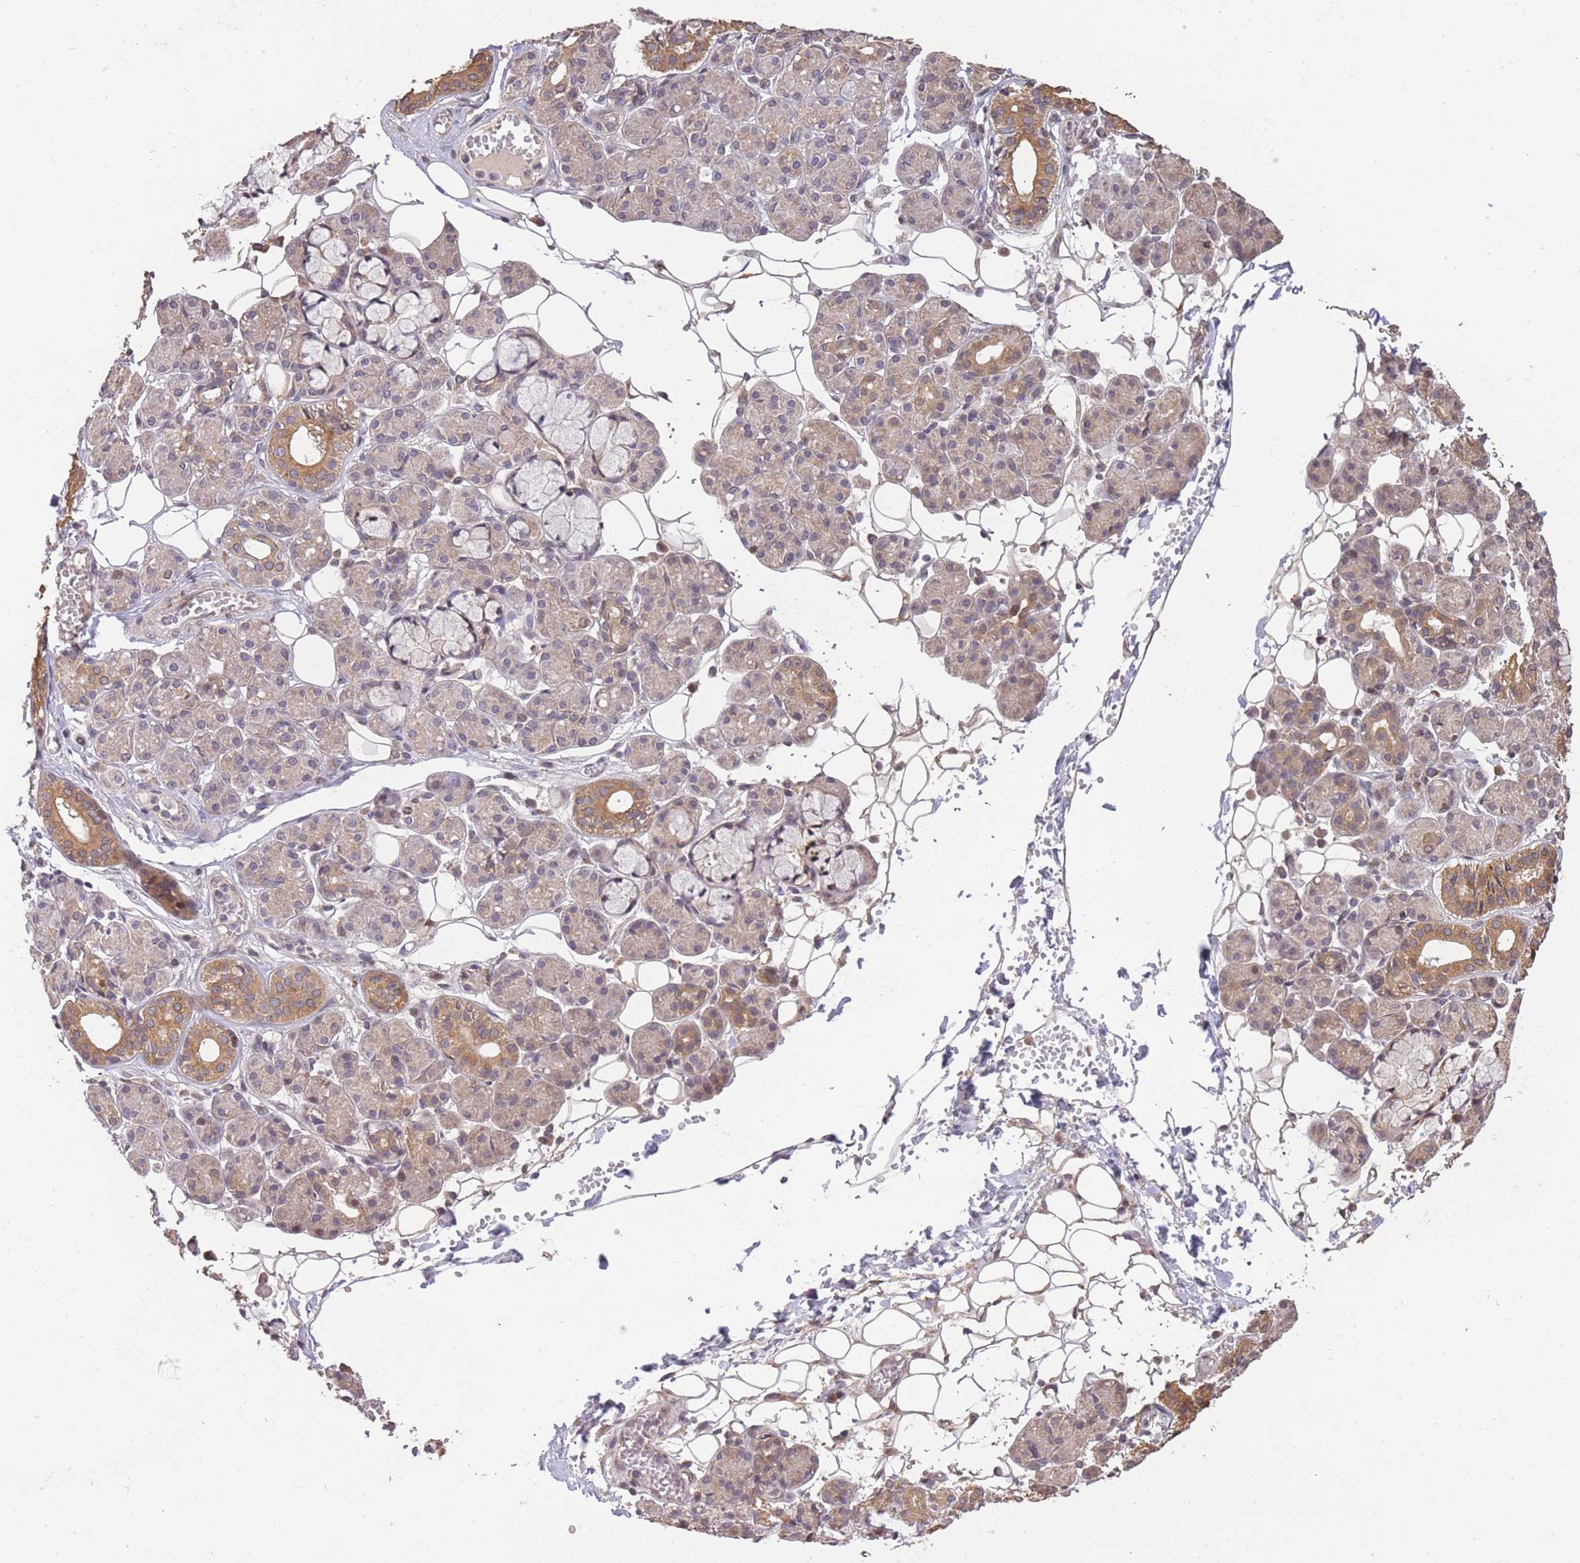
{"staining": {"intensity": "moderate", "quantity": "25%-75%", "location": "cytoplasmic/membranous"}, "tissue": "salivary gland", "cell_type": "Glandular cells", "image_type": "normal", "snomed": [{"axis": "morphology", "description": "Normal tissue, NOS"}, {"axis": "topography", "description": "Salivary gland"}], "caption": "IHC staining of unremarkable salivary gland, which exhibits medium levels of moderate cytoplasmic/membranous positivity in approximately 25%-75% of glandular cells indicating moderate cytoplasmic/membranous protein staining. The staining was performed using DAB (3,3'-diaminobenzidine) (brown) for protein detection and nuclei were counterstained in hematoxylin (blue).", "gene": "RGS14", "patient": {"sex": "male", "age": 63}}